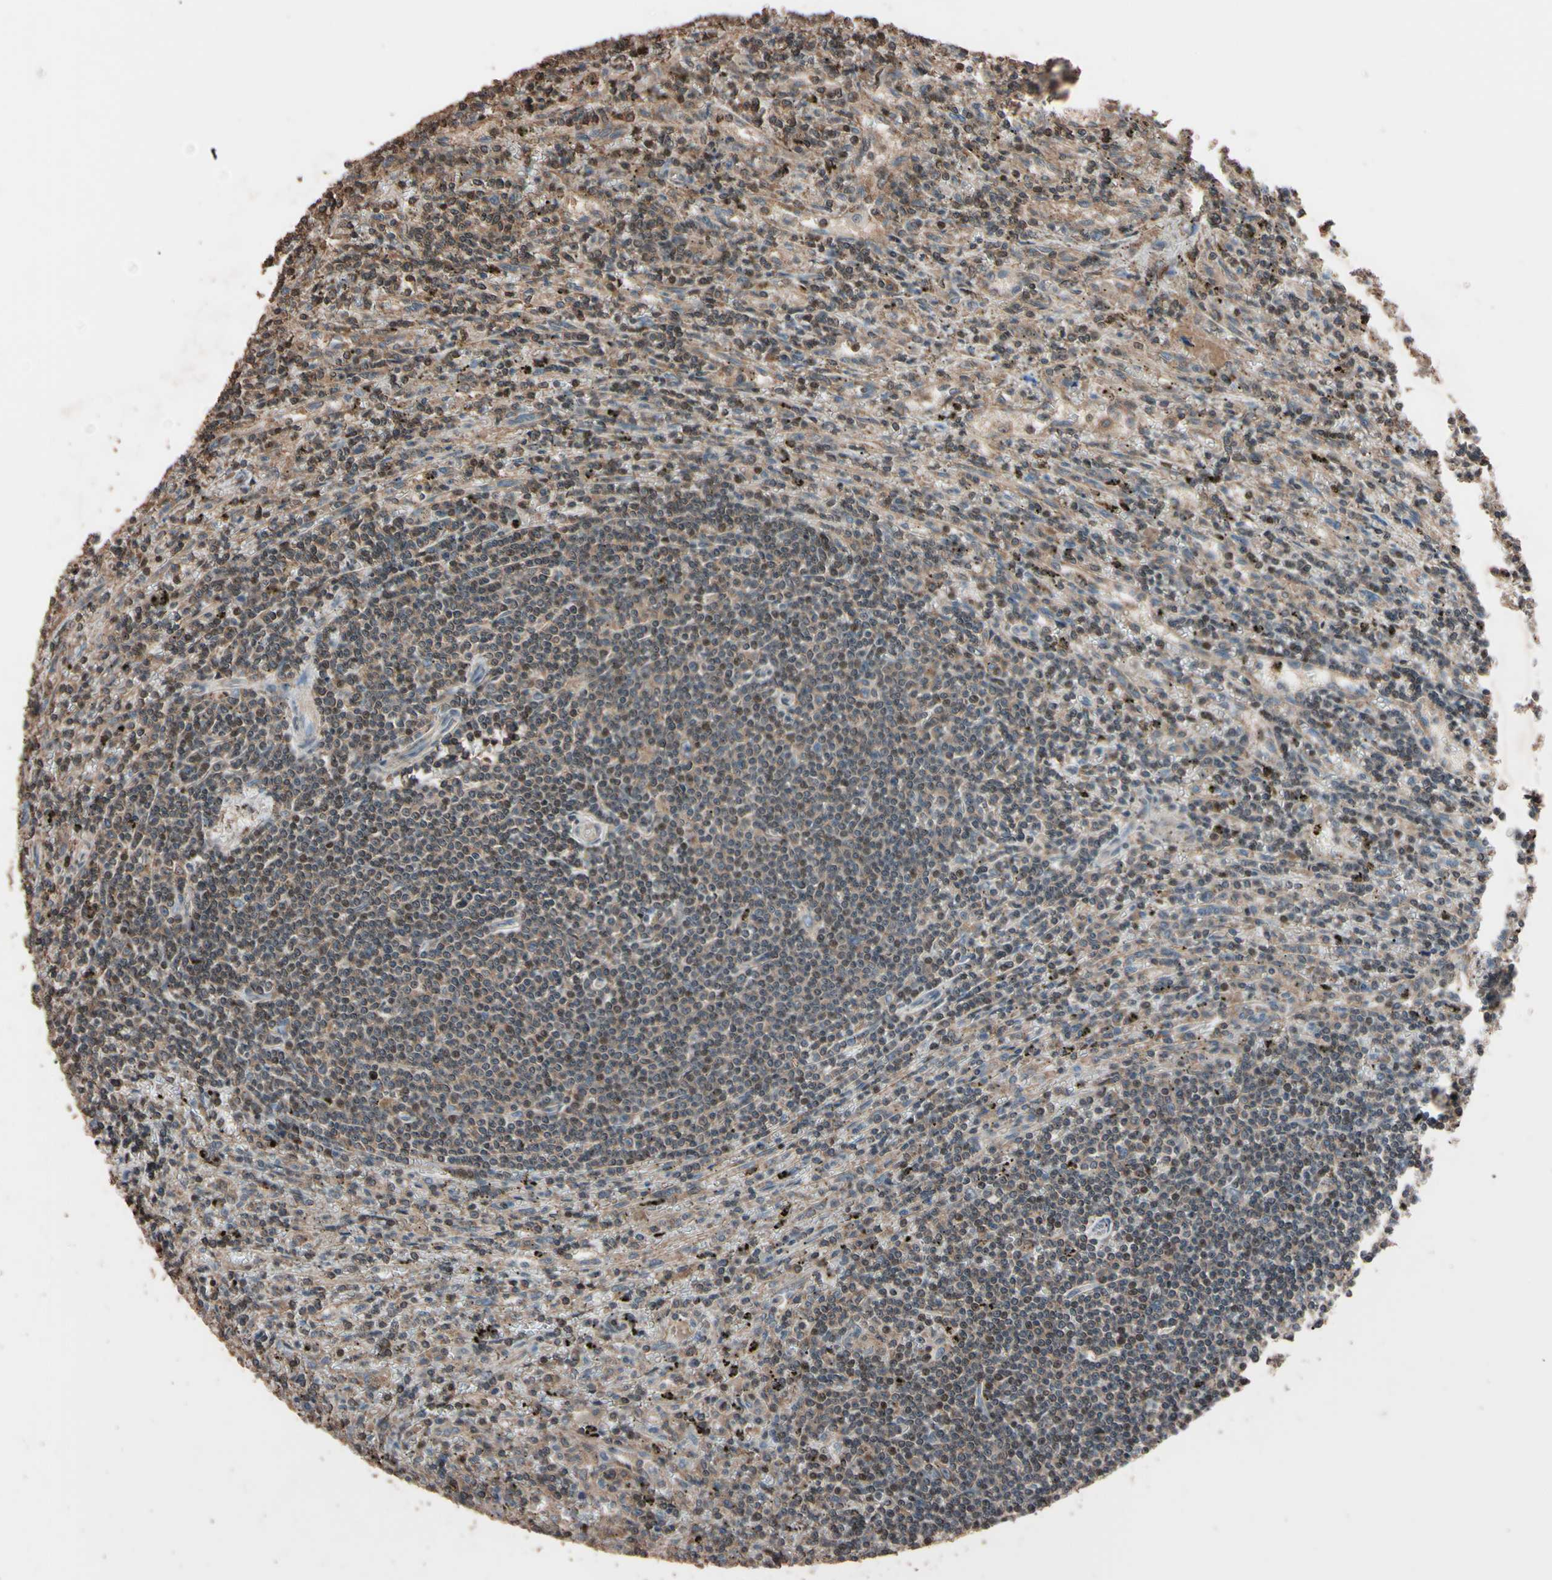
{"staining": {"intensity": "weak", "quantity": ">75%", "location": "cytoplasmic/membranous,nuclear"}, "tissue": "lymphoma", "cell_type": "Tumor cells", "image_type": "cancer", "snomed": [{"axis": "morphology", "description": "Malignant lymphoma, non-Hodgkin's type, Low grade"}, {"axis": "topography", "description": "Spleen"}], "caption": "Brown immunohistochemical staining in lymphoma demonstrates weak cytoplasmic/membranous and nuclear expression in about >75% of tumor cells.", "gene": "TNFRSF1A", "patient": {"sex": "male", "age": 76}}